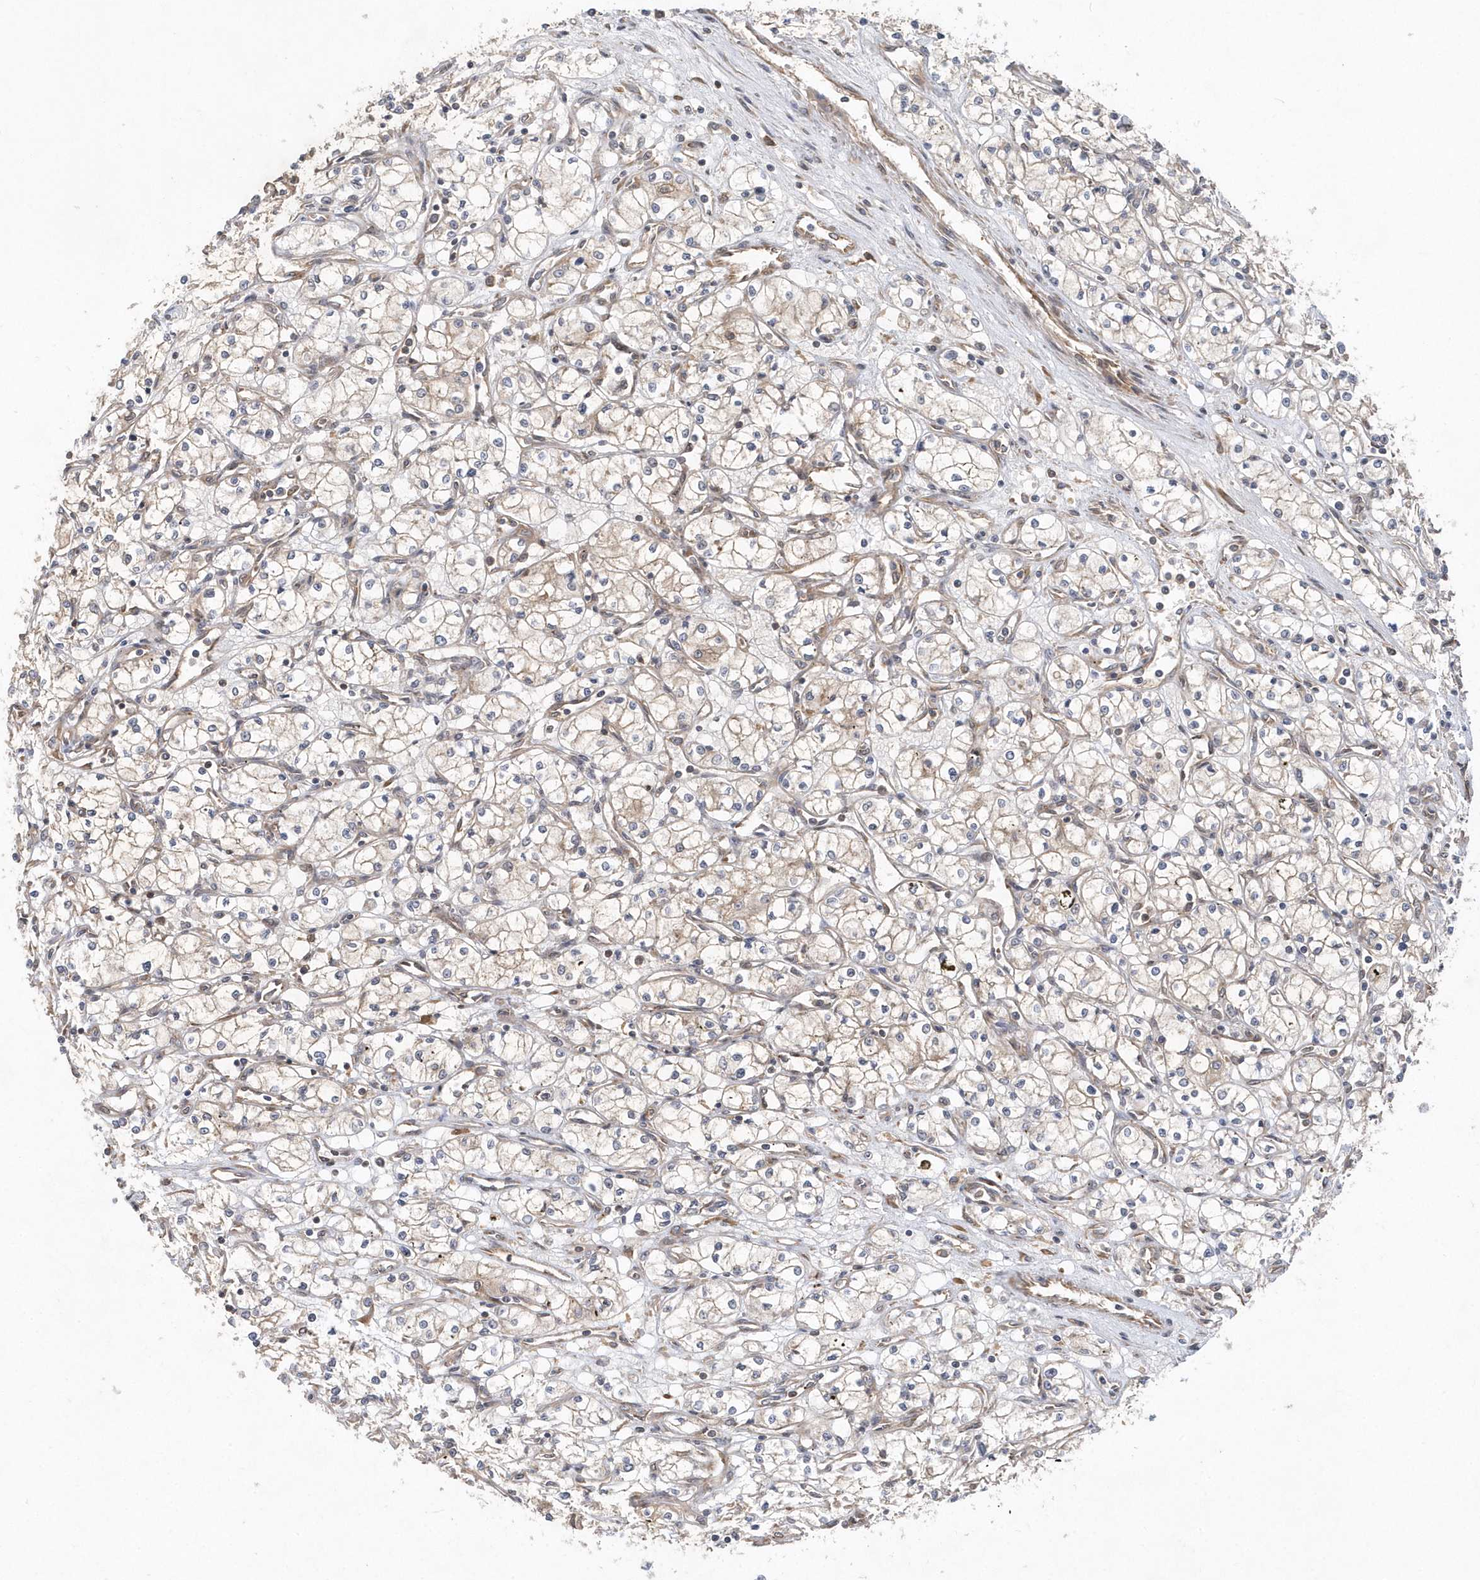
{"staining": {"intensity": "weak", "quantity": "25%-75%", "location": "cytoplasmic/membranous"}, "tissue": "renal cancer", "cell_type": "Tumor cells", "image_type": "cancer", "snomed": [{"axis": "morphology", "description": "Adenocarcinoma, NOS"}, {"axis": "topography", "description": "Kidney"}], "caption": "Renal cancer (adenocarcinoma) stained with DAB IHC demonstrates low levels of weak cytoplasmic/membranous expression in about 25%-75% of tumor cells. Nuclei are stained in blue.", "gene": "GFM2", "patient": {"sex": "male", "age": 59}}